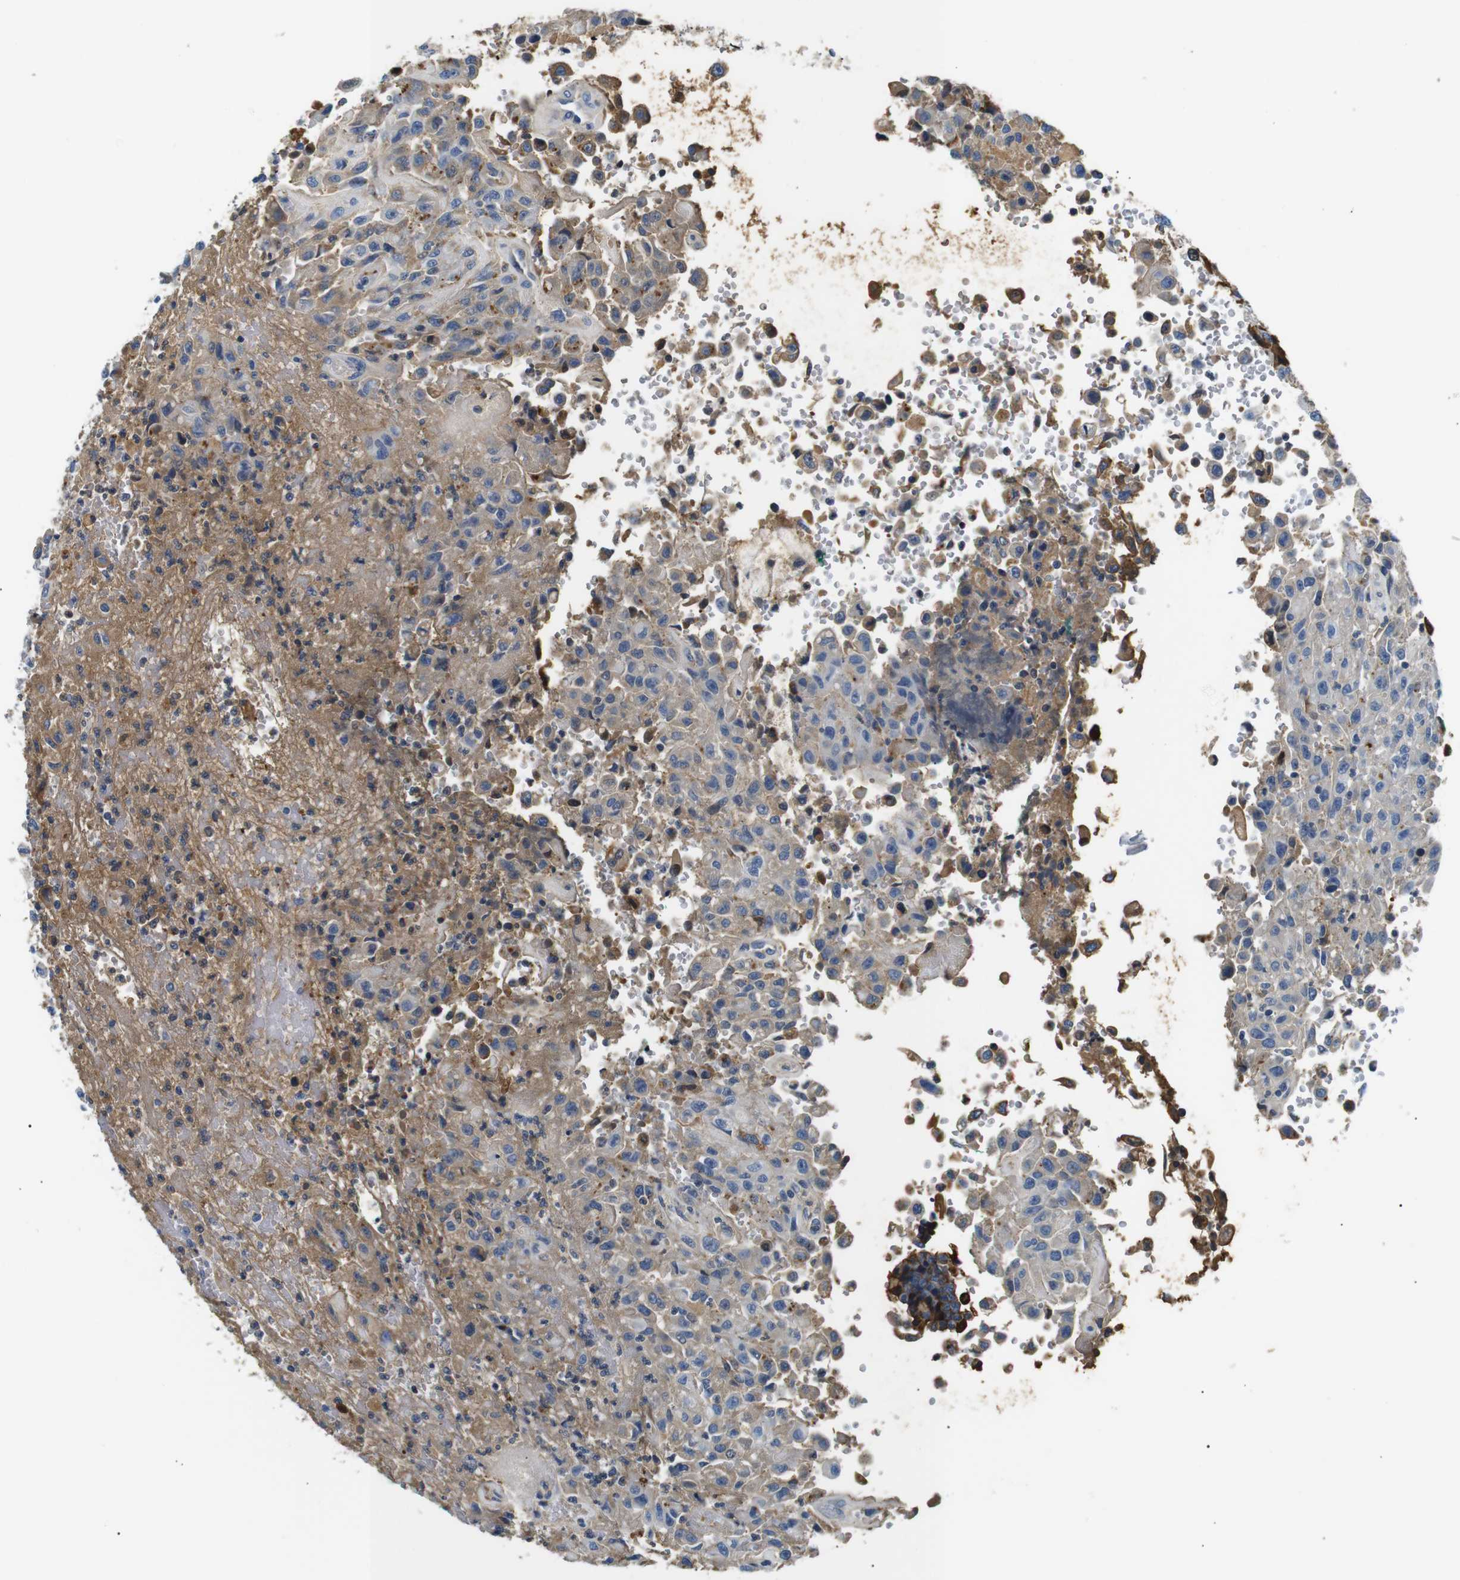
{"staining": {"intensity": "moderate", "quantity": ">75%", "location": "cytoplasmic/membranous"}, "tissue": "urothelial cancer", "cell_type": "Tumor cells", "image_type": "cancer", "snomed": [{"axis": "morphology", "description": "Urothelial carcinoma, High grade"}, {"axis": "topography", "description": "Urinary bladder"}], "caption": "Protein expression analysis of urothelial cancer reveals moderate cytoplasmic/membranous expression in about >75% of tumor cells. (Brightfield microscopy of DAB IHC at high magnification).", "gene": "LHCGR", "patient": {"sex": "male", "age": 46}}